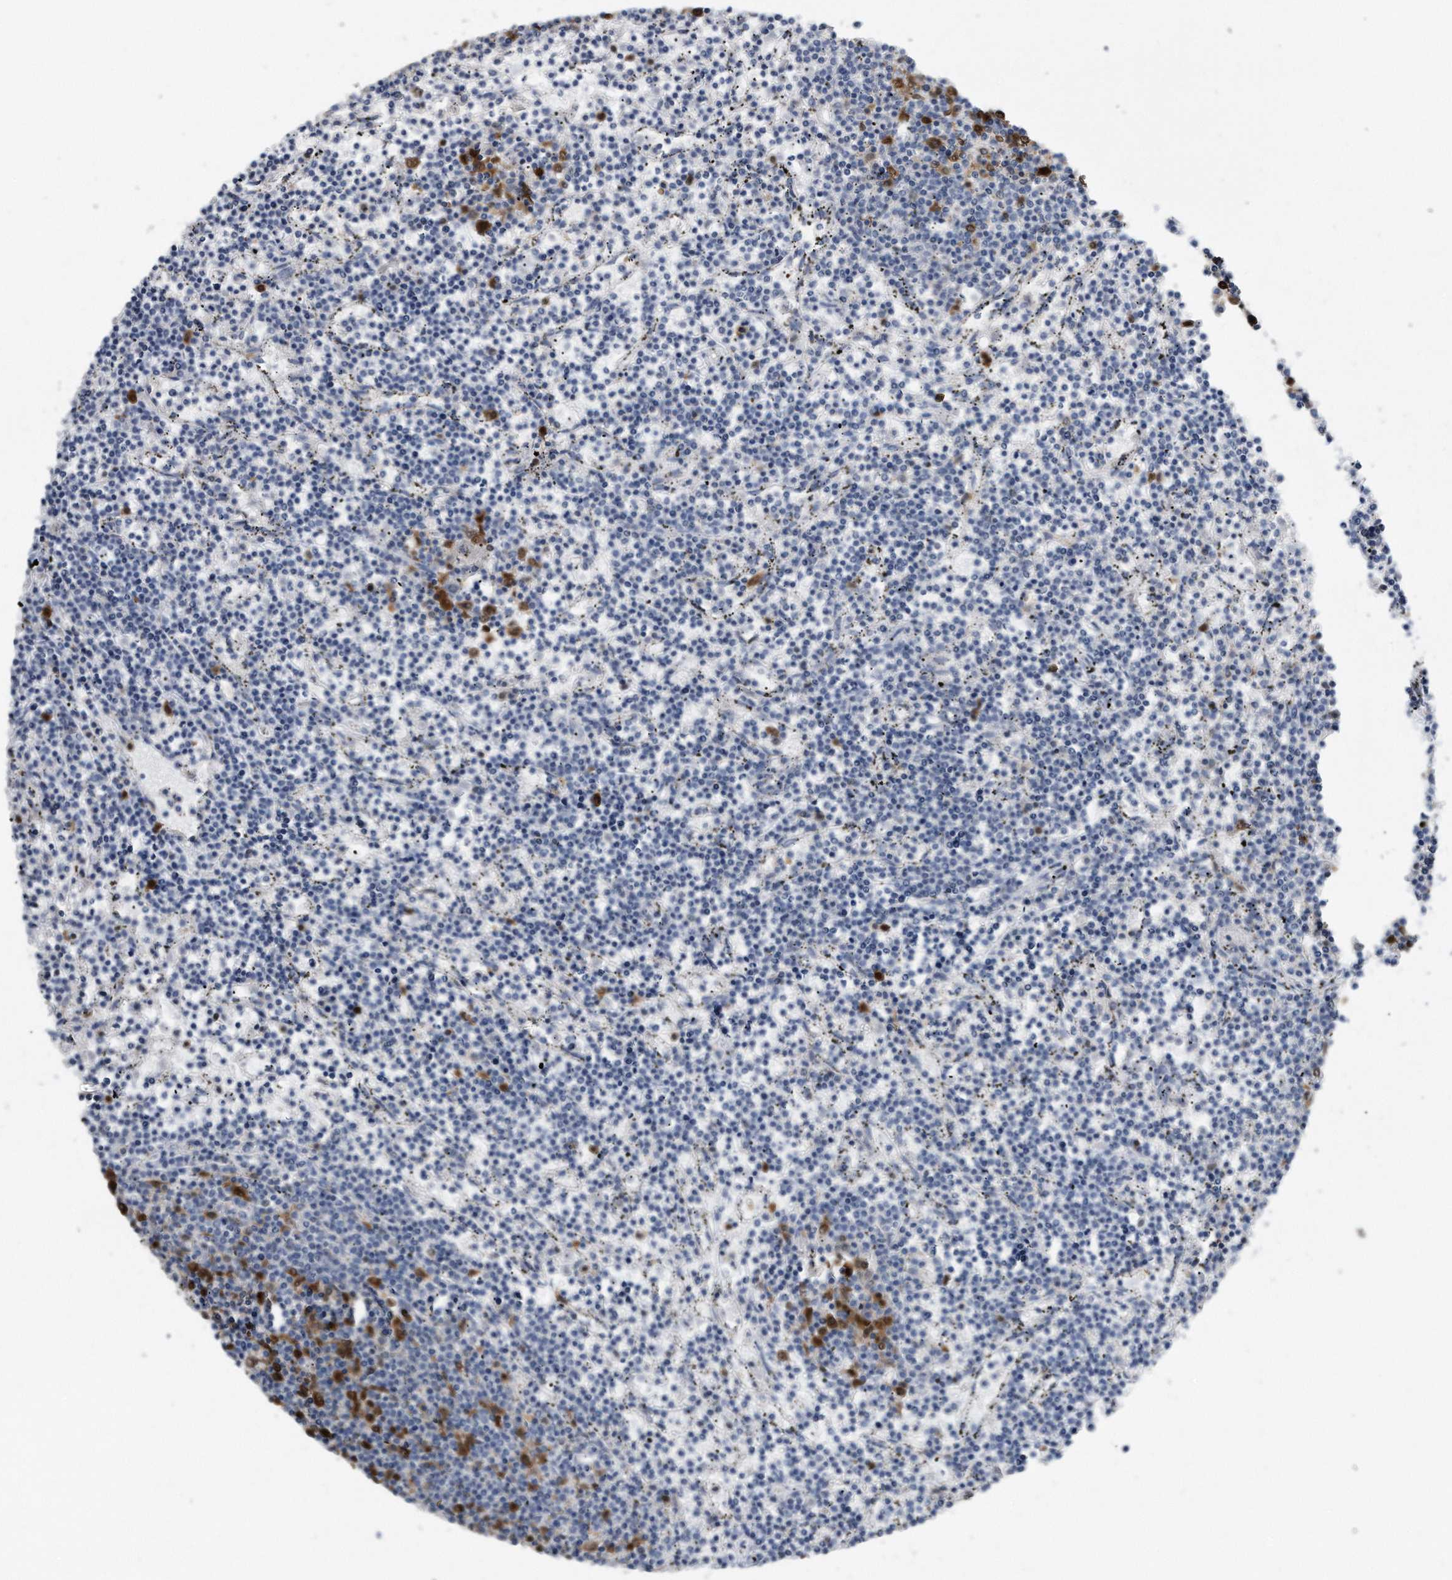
{"staining": {"intensity": "strong", "quantity": "<25%", "location": "nuclear"}, "tissue": "lymphoma", "cell_type": "Tumor cells", "image_type": "cancer", "snomed": [{"axis": "morphology", "description": "Malignant lymphoma, non-Hodgkin's type, Low grade"}, {"axis": "topography", "description": "Spleen"}], "caption": "Brown immunohistochemical staining in human malignant lymphoma, non-Hodgkin's type (low-grade) shows strong nuclear positivity in approximately <25% of tumor cells.", "gene": "PCNA", "patient": {"sex": "female", "age": 50}}